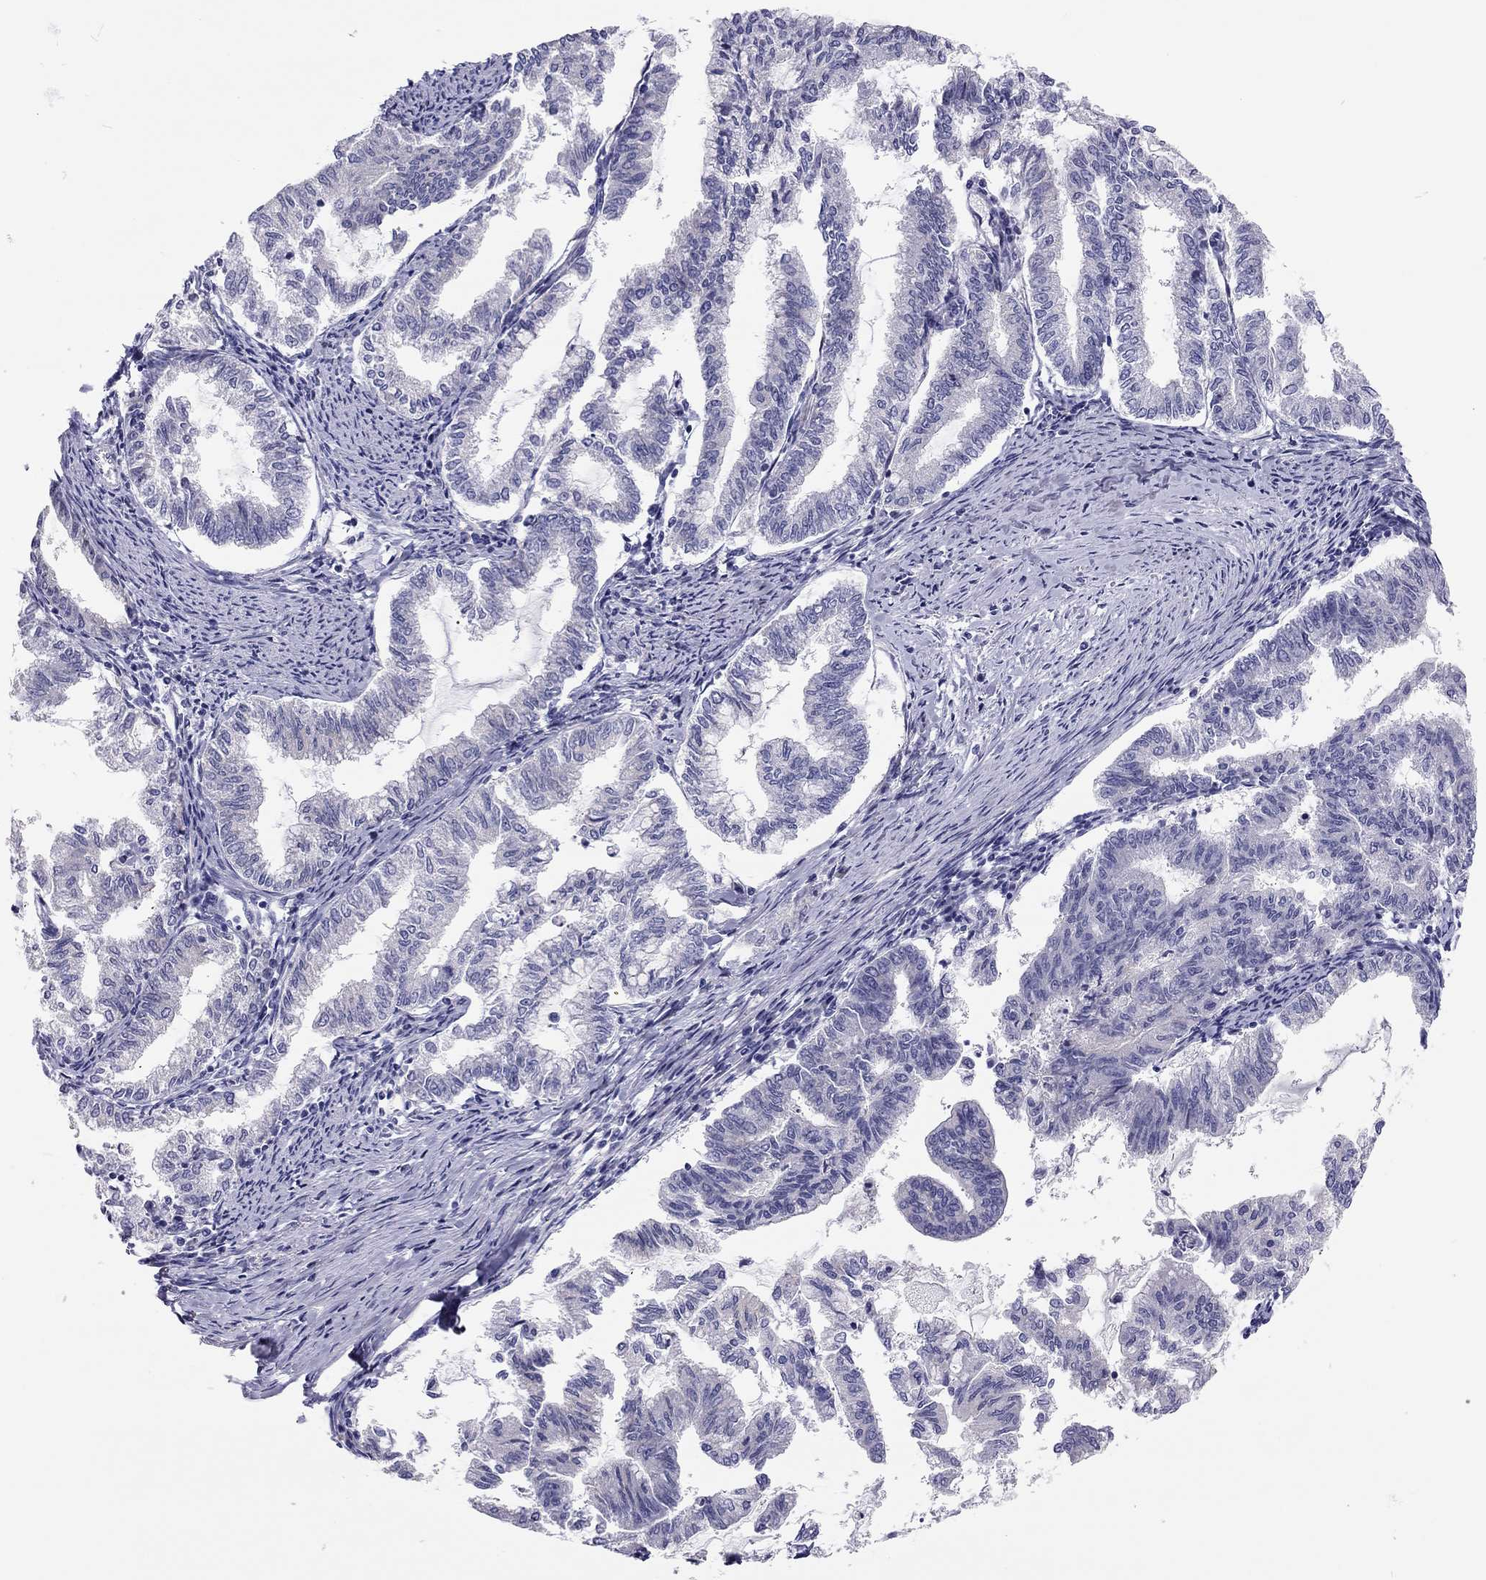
{"staining": {"intensity": "negative", "quantity": "none", "location": "none"}, "tissue": "endometrial cancer", "cell_type": "Tumor cells", "image_type": "cancer", "snomed": [{"axis": "morphology", "description": "Adenocarcinoma, NOS"}, {"axis": "topography", "description": "Endometrium"}], "caption": "Micrograph shows no significant protein expression in tumor cells of endometrial adenocarcinoma. (DAB (3,3'-diaminobenzidine) immunohistochemistry (IHC) with hematoxylin counter stain).", "gene": "SCARB1", "patient": {"sex": "female", "age": 79}}